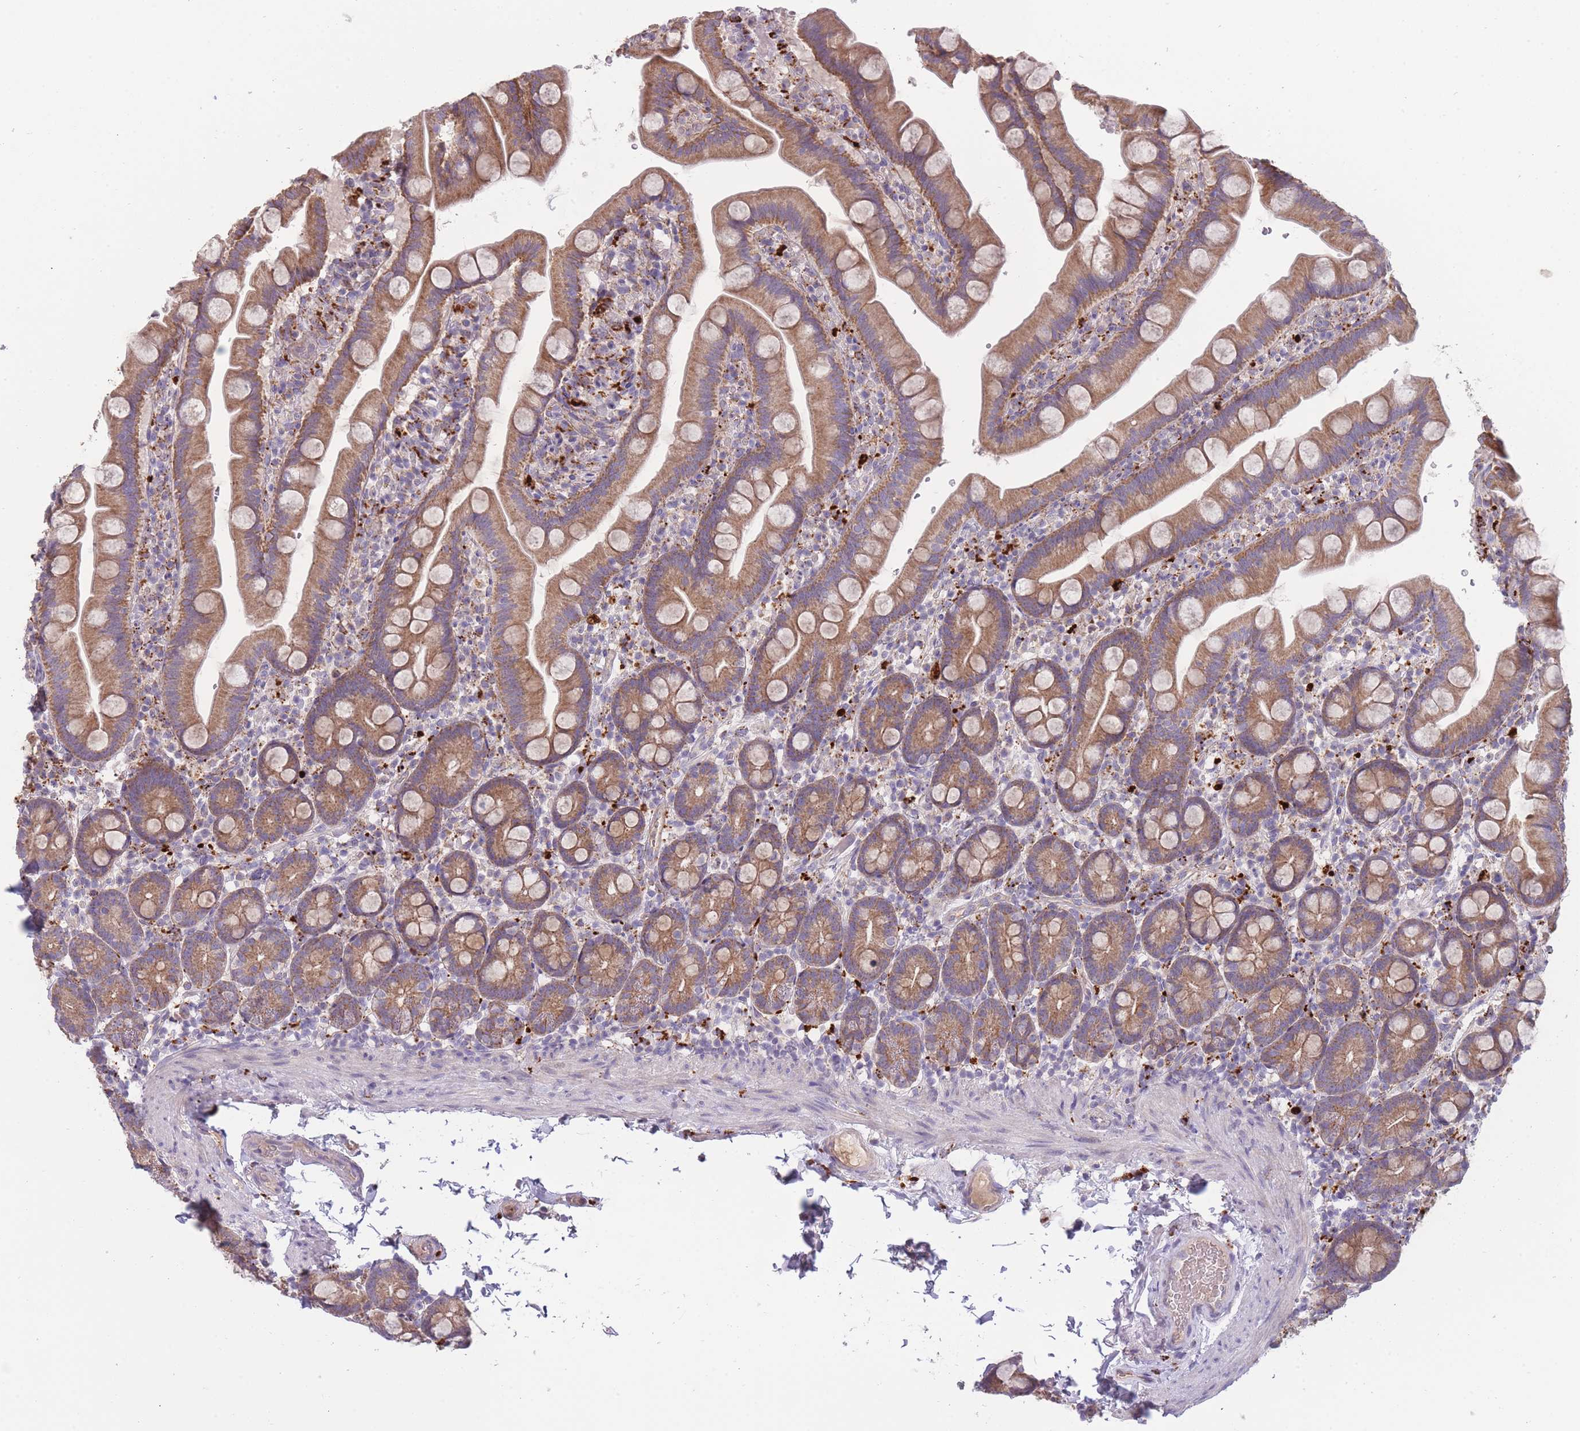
{"staining": {"intensity": "moderate", "quantity": ">75%", "location": "cytoplasmic/membranous"}, "tissue": "small intestine", "cell_type": "Glandular cells", "image_type": "normal", "snomed": [{"axis": "morphology", "description": "Normal tissue, NOS"}, {"axis": "topography", "description": "Small intestine"}], "caption": "Immunohistochemistry (IHC) histopathology image of benign small intestine stained for a protein (brown), which demonstrates medium levels of moderate cytoplasmic/membranous positivity in approximately >75% of glandular cells.", "gene": "TRIM61", "patient": {"sex": "female", "age": 68}}